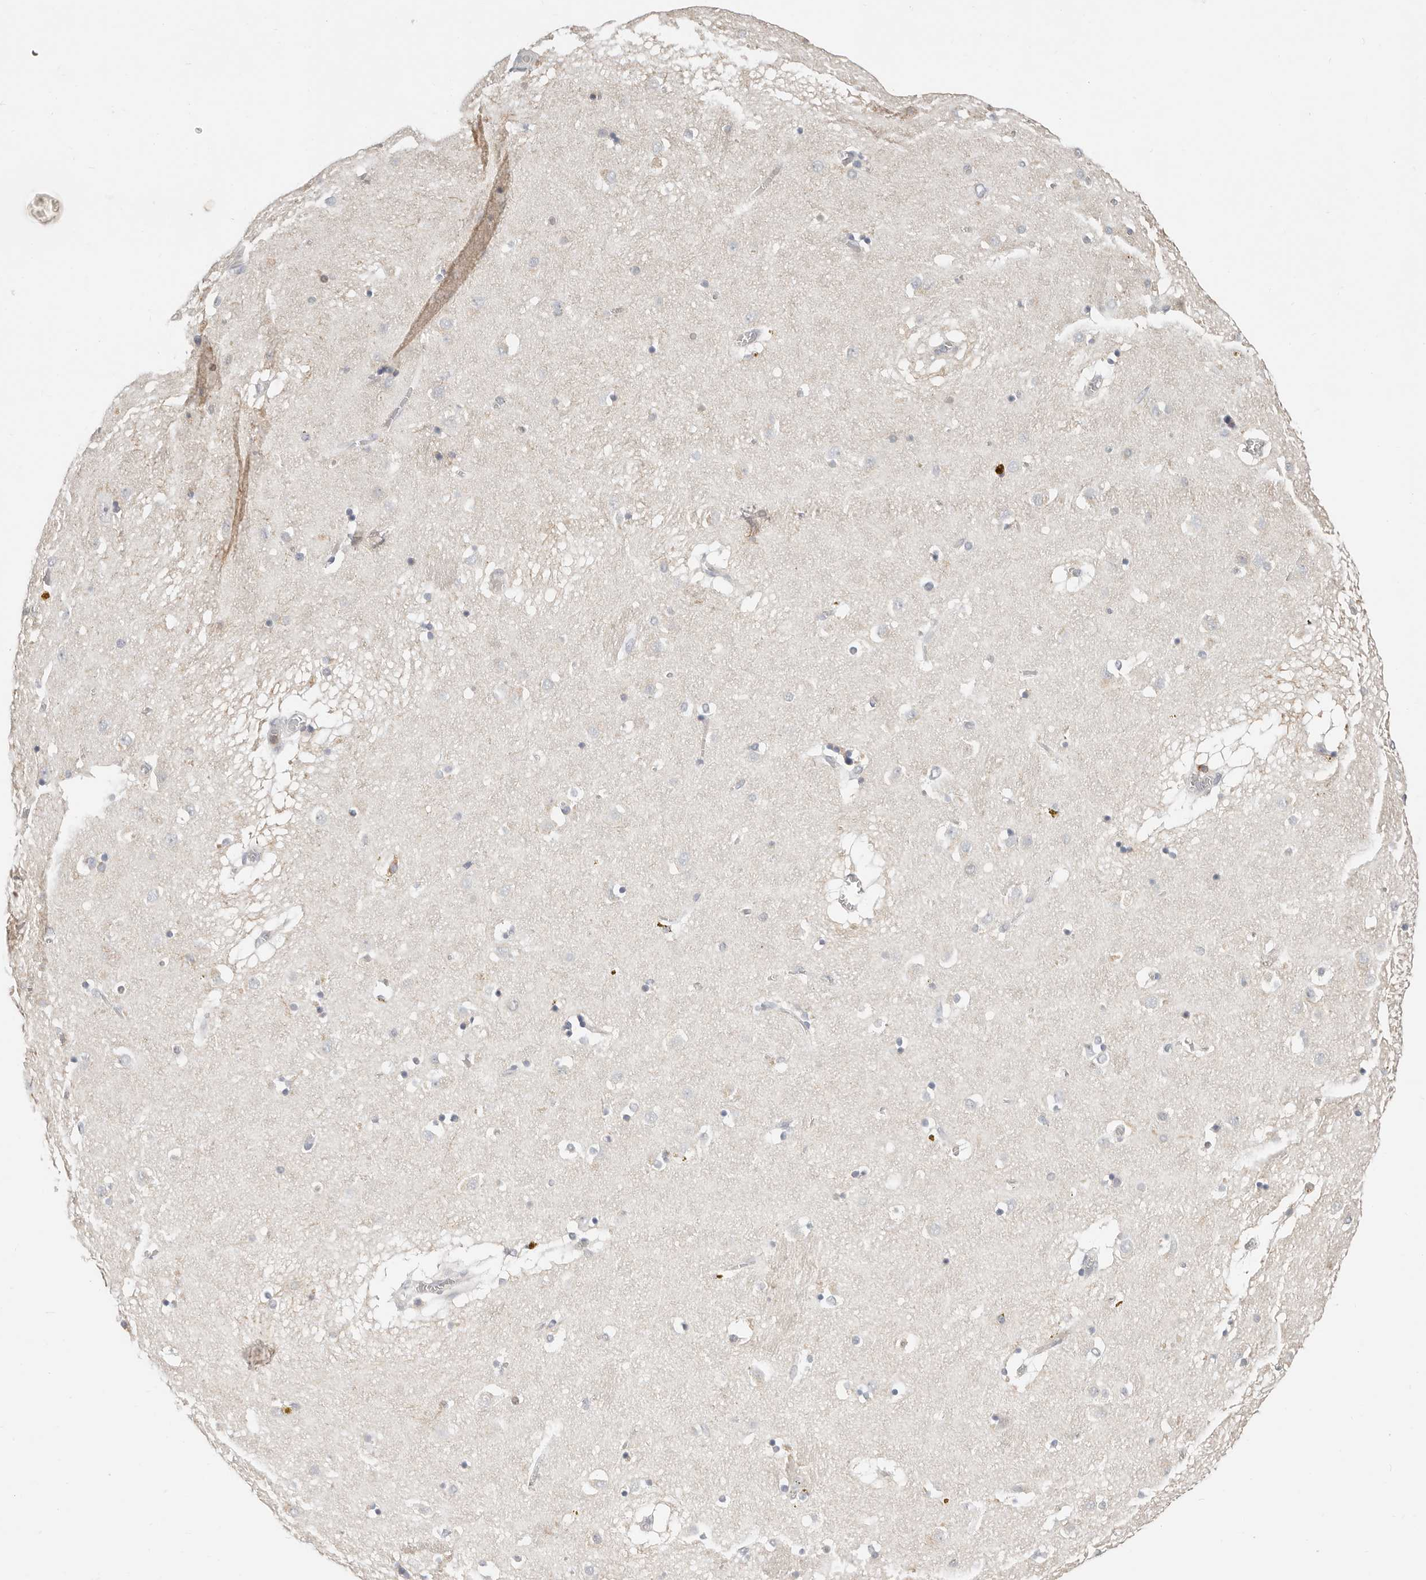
{"staining": {"intensity": "negative", "quantity": "none", "location": "none"}, "tissue": "caudate", "cell_type": "Glial cells", "image_type": "normal", "snomed": [{"axis": "morphology", "description": "Normal tissue, NOS"}, {"axis": "topography", "description": "Lateral ventricle wall"}], "caption": "Immunohistochemistry (IHC) of benign human caudate displays no positivity in glial cells. (Brightfield microscopy of DAB (3,3'-diaminobenzidine) immunohistochemistry at high magnification).", "gene": "TMEM63B", "patient": {"sex": "male", "age": 70}}